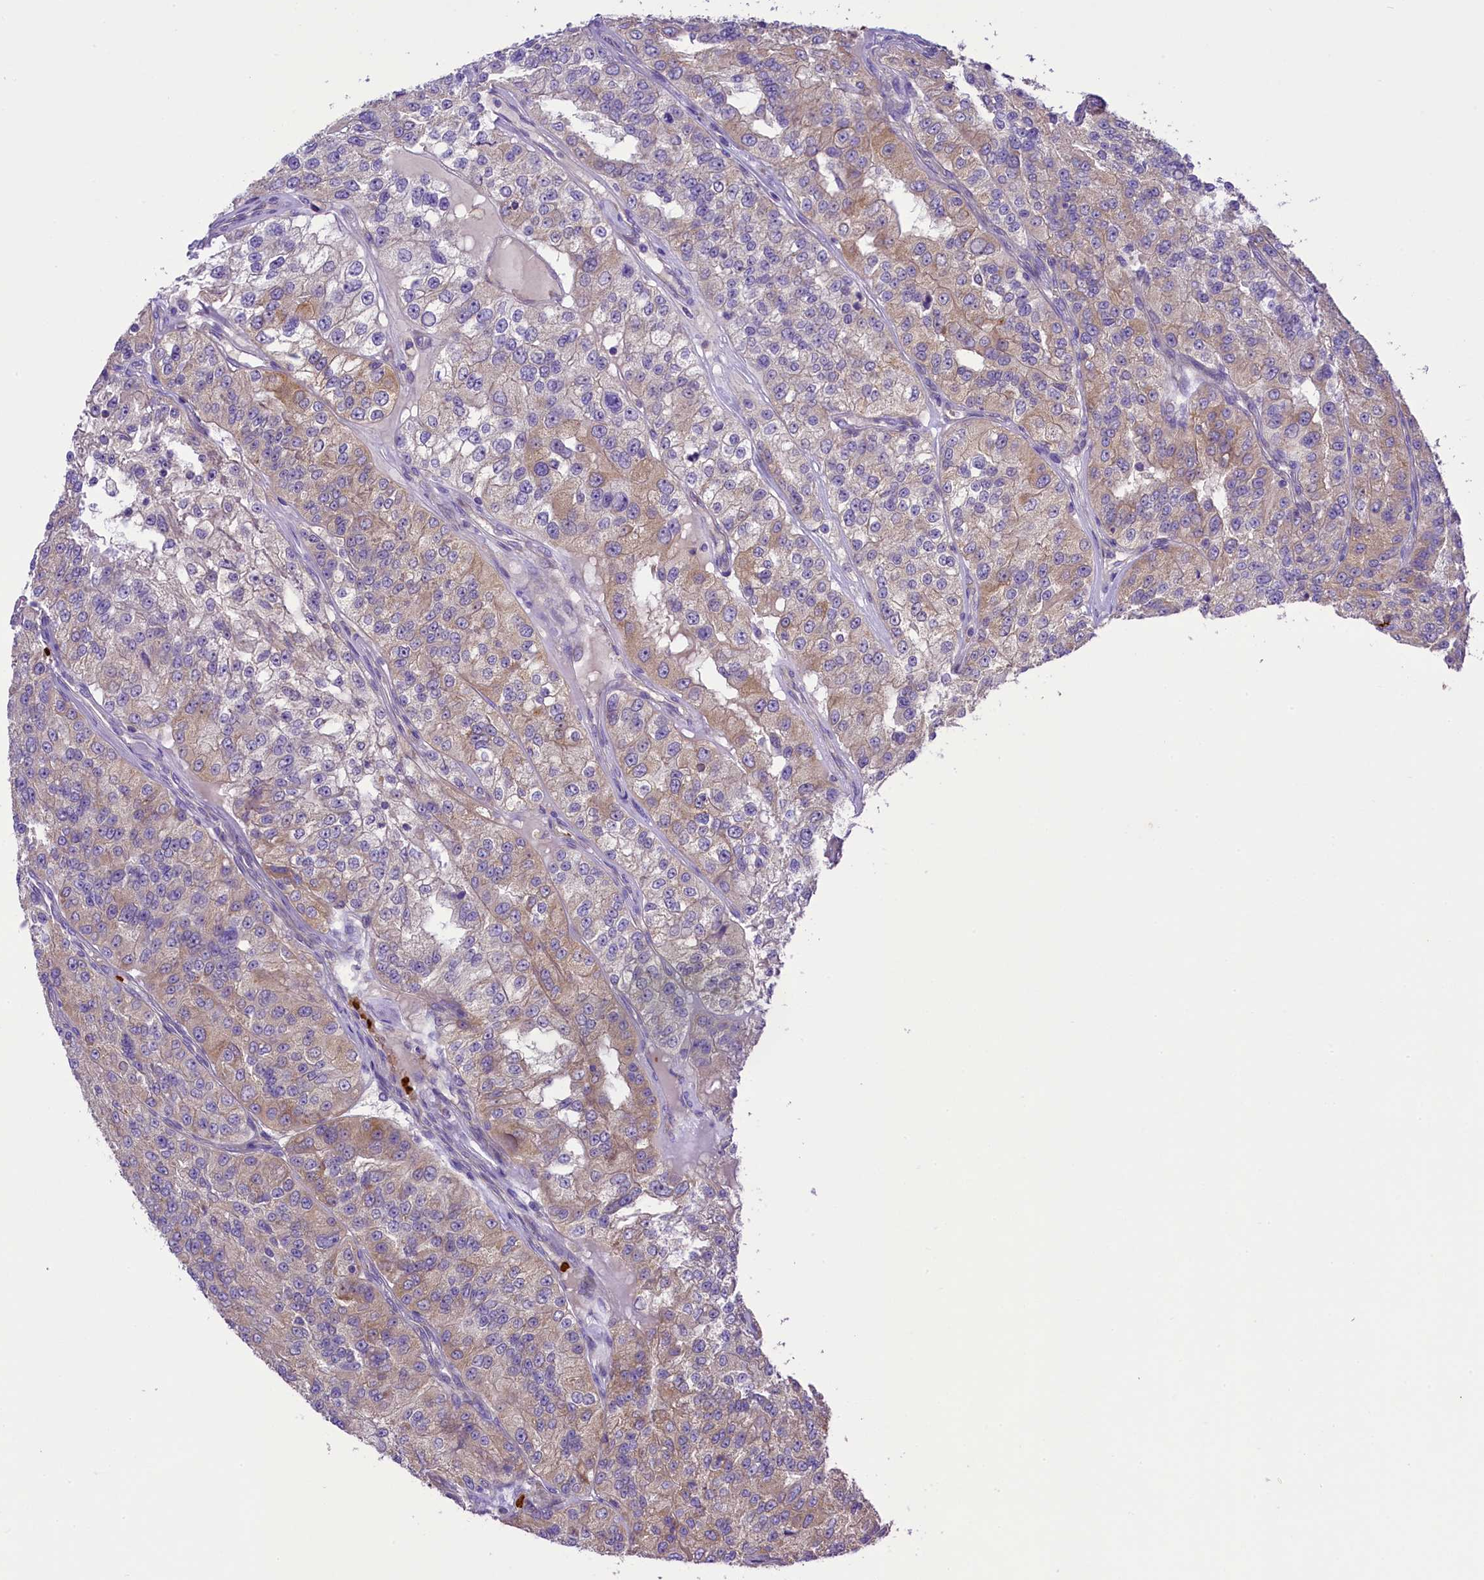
{"staining": {"intensity": "weak", "quantity": "25%-75%", "location": "cytoplasmic/membranous"}, "tissue": "renal cancer", "cell_type": "Tumor cells", "image_type": "cancer", "snomed": [{"axis": "morphology", "description": "Adenocarcinoma, NOS"}, {"axis": "topography", "description": "Kidney"}], "caption": "Weak cytoplasmic/membranous staining is seen in about 25%-75% of tumor cells in renal cancer (adenocarcinoma).", "gene": "LARP4", "patient": {"sex": "female", "age": 63}}